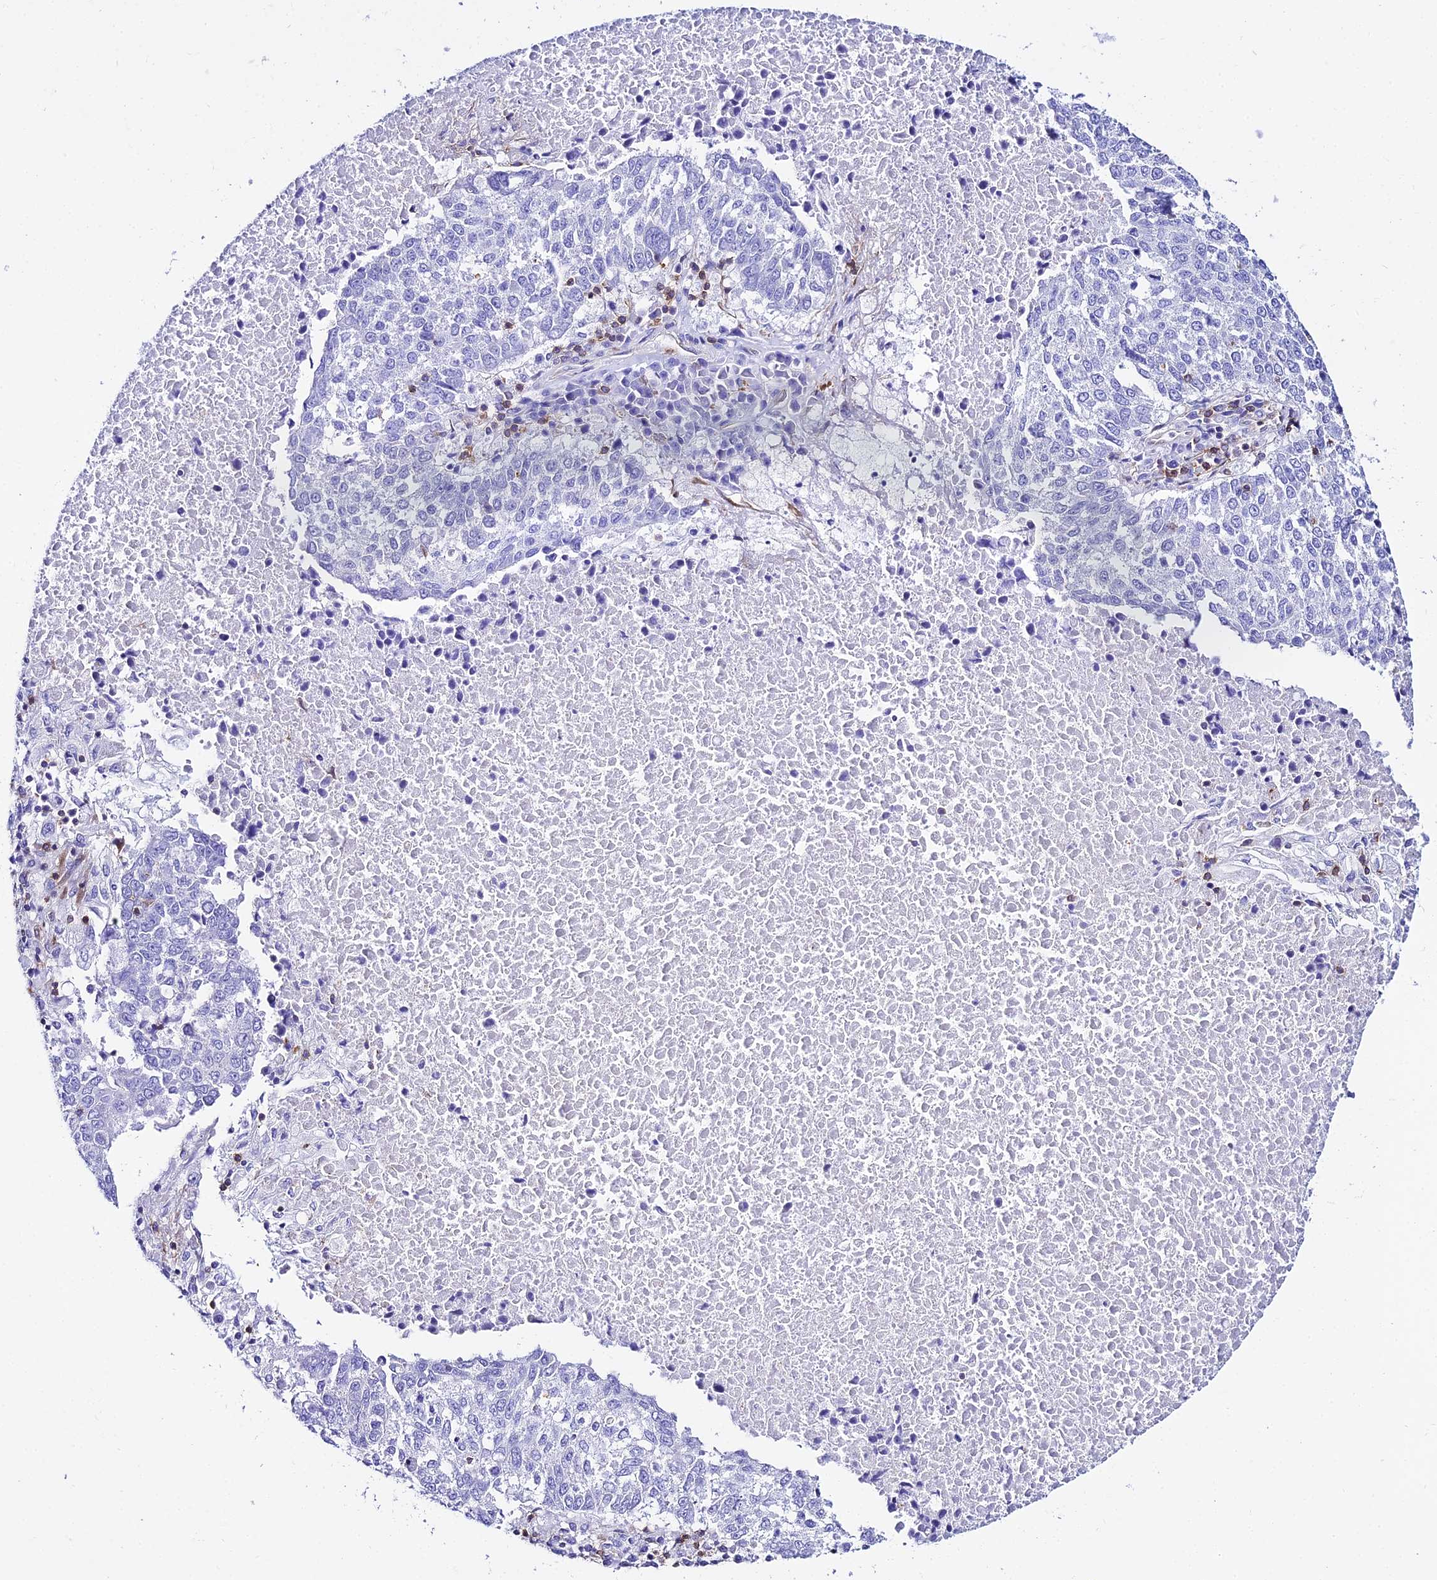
{"staining": {"intensity": "negative", "quantity": "none", "location": "none"}, "tissue": "lung cancer", "cell_type": "Tumor cells", "image_type": "cancer", "snomed": [{"axis": "morphology", "description": "Squamous cell carcinoma, NOS"}, {"axis": "topography", "description": "Lung"}], "caption": "Immunohistochemistry (IHC) of lung squamous cell carcinoma exhibits no positivity in tumor cells.", "gene": "S100A16", "patient": {"sex": "male", "age": 73}}